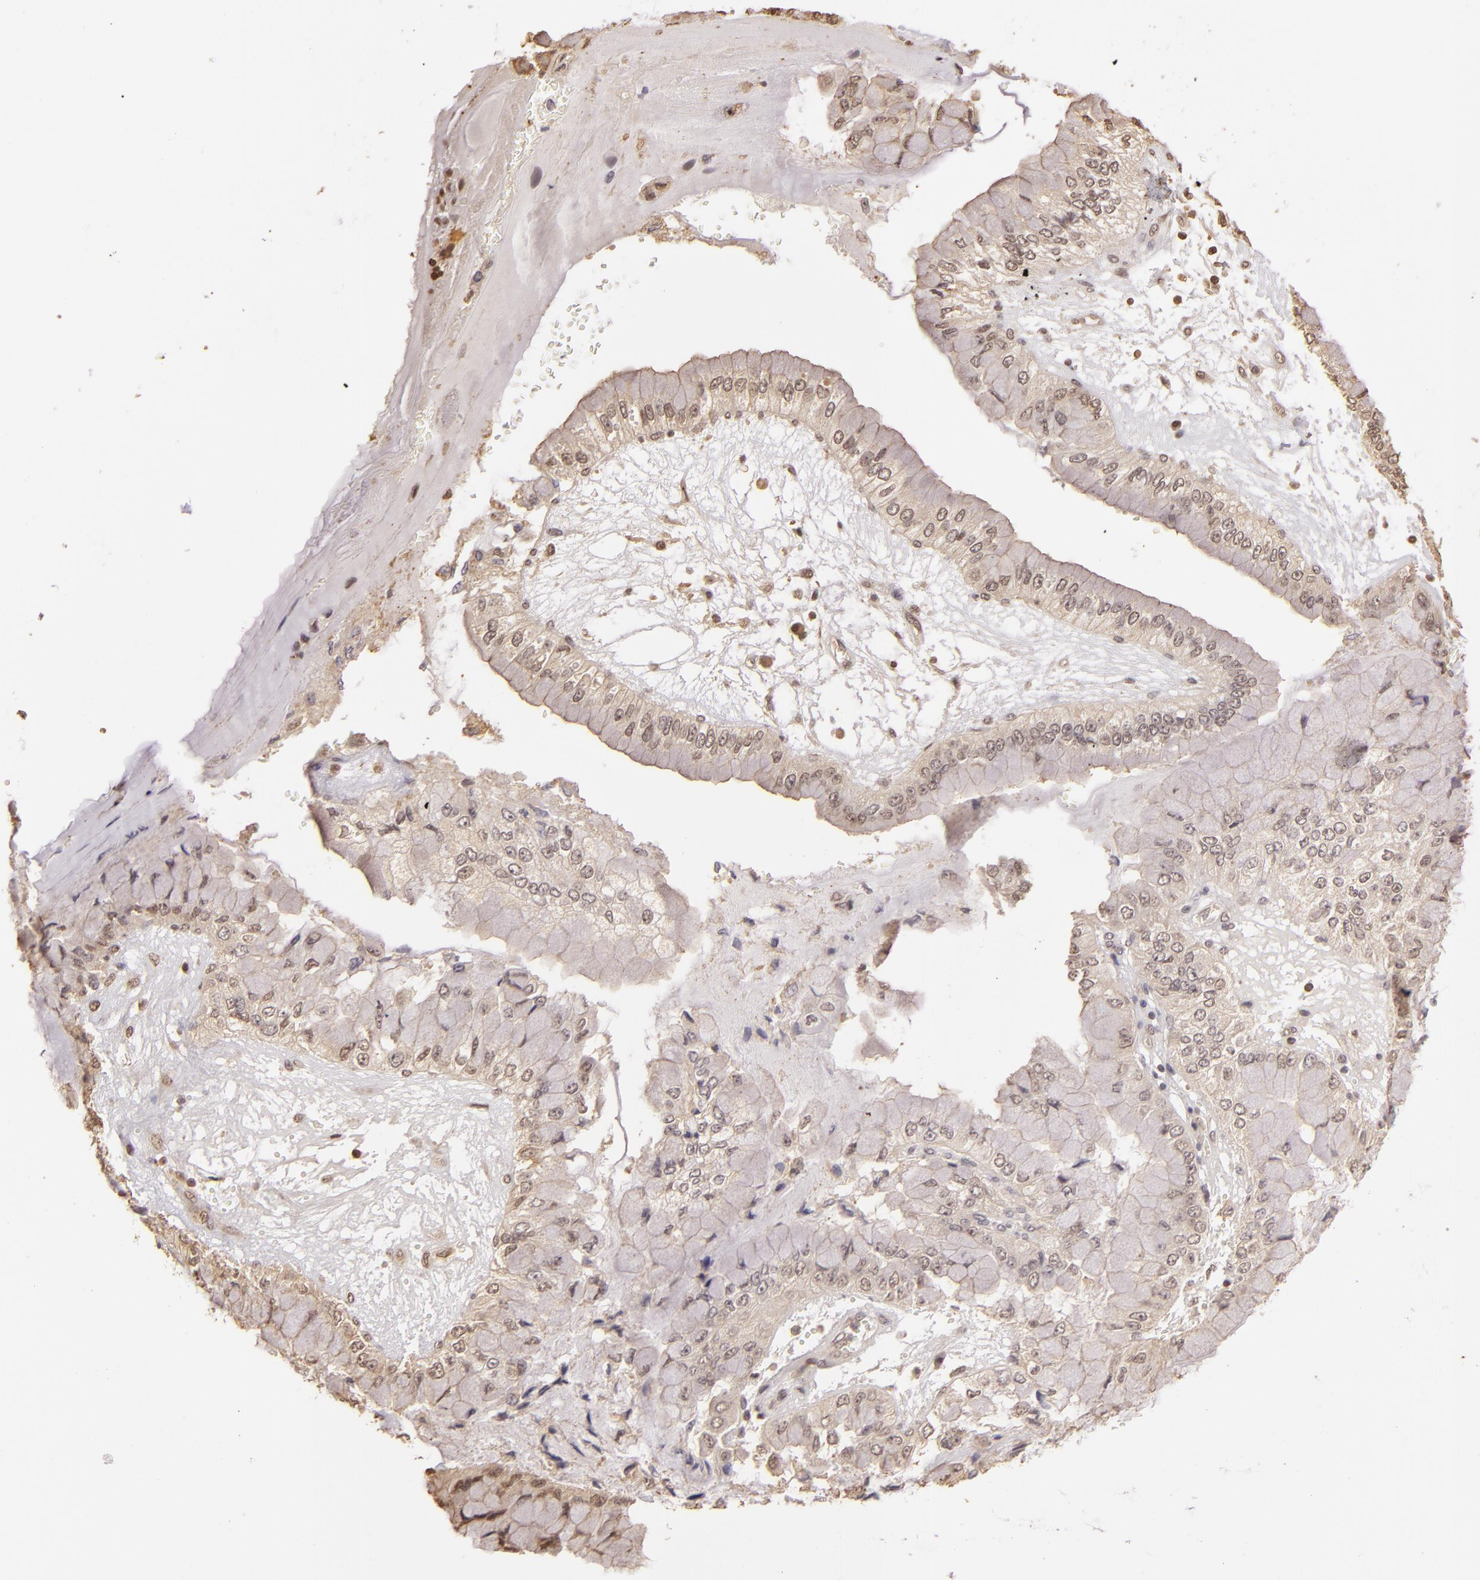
{"staining": {"intensity": "negative", "quantity": "none", "location": "none"}, "tissue": "liver cancer", "cell_type": "Tumor cells", "image_type": "cancer", "snomed": [{"axis": "morphology", "description": "Cholangiocarcinoma"}, {"axis": "topography", "description": "Liver"}], "caption": "Immunohistochemical staining of cholangiocarcinoma (liver) displays no significant staining in tumor cells.", "gene": "ARPC2", "patient": {"sex": "female", "age": 79}}